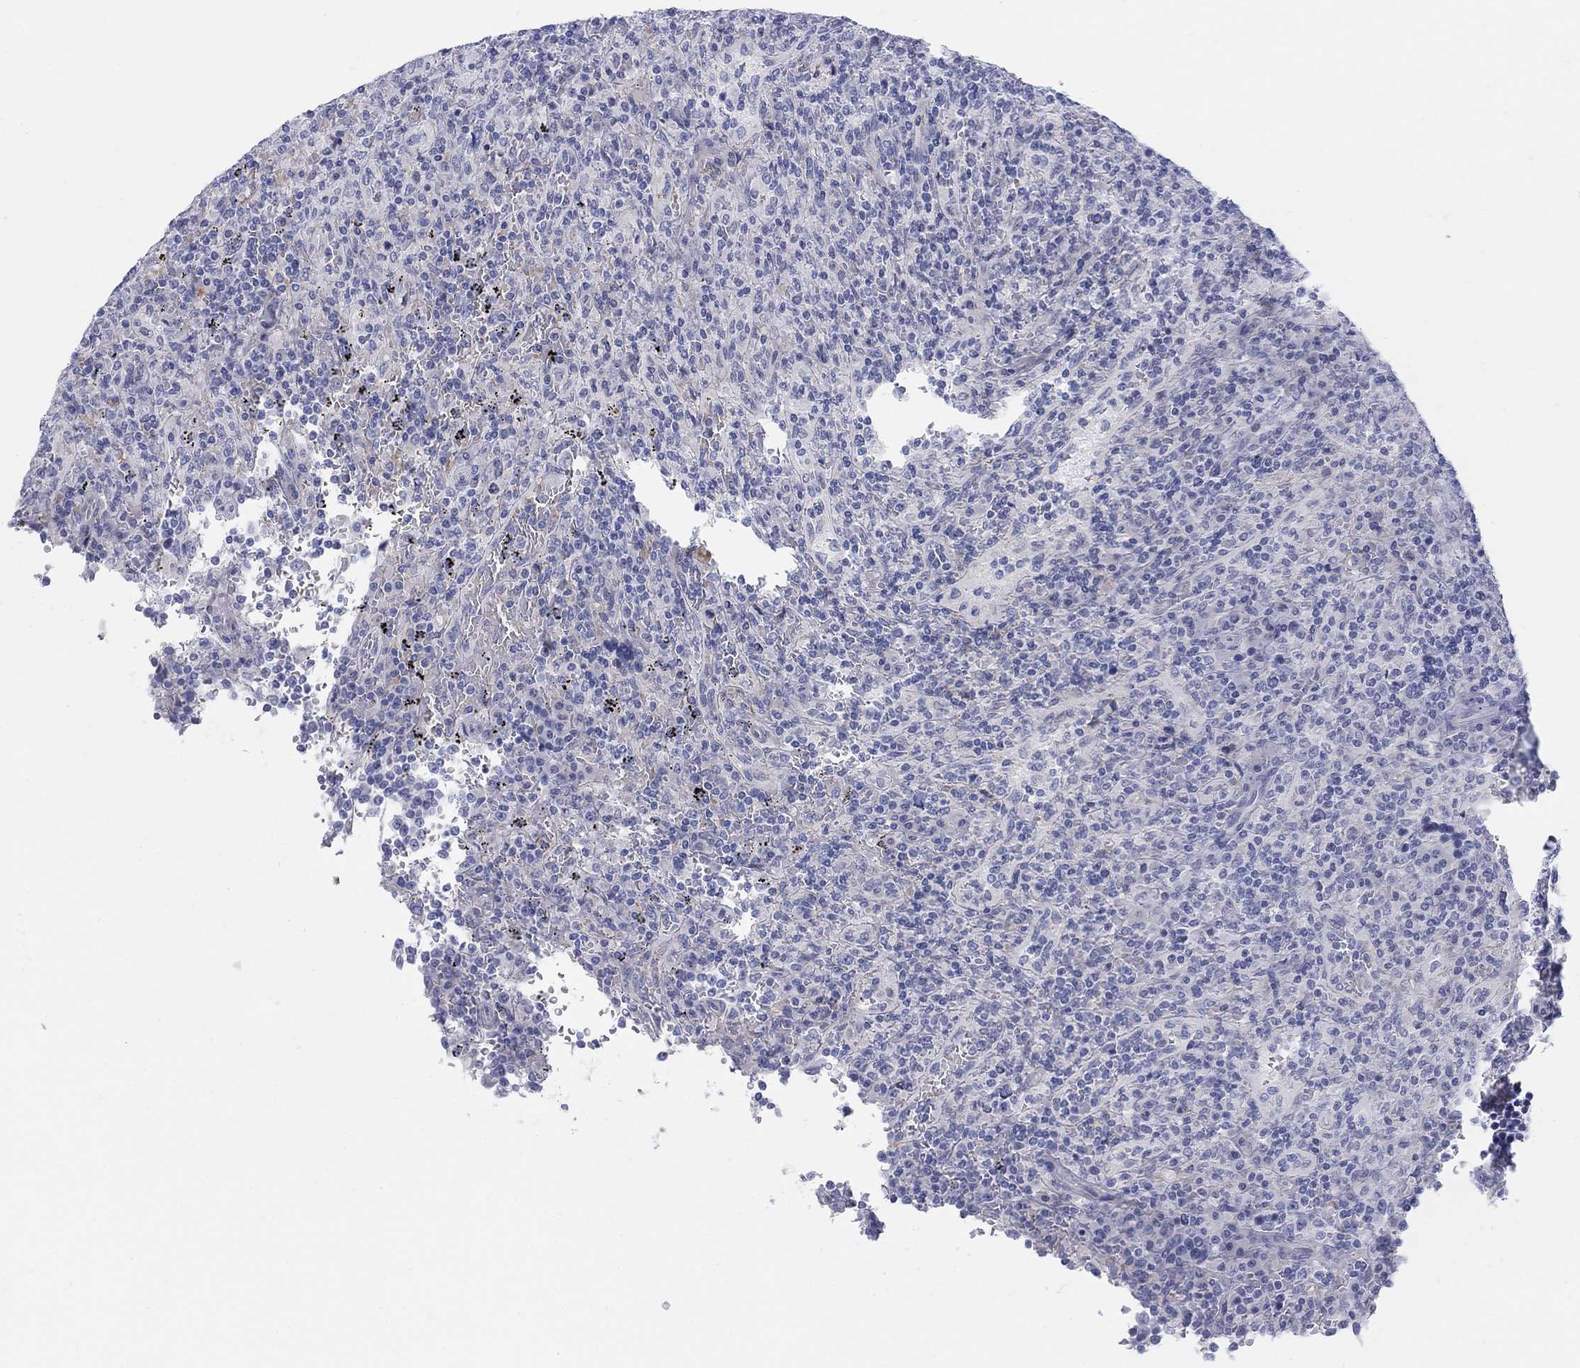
{"staining": {"intensity": "negative", "quantity": "none", "location": "none"}, "tissue": "lymphoma", "cell_type": "Tumor cells", "image_type": "cancer", "snomed": [{"axis": "morphology", "description": "Malignant lymphoma, non-Hodgkin's type, Low grade"}, {"axis": "topography", "description": "Spleen"}], "caption": "There is no significant expression in tumor cells of lymphoma.", "gene": "HEATR4", "patient": {"sex": "male", "age": 62}}